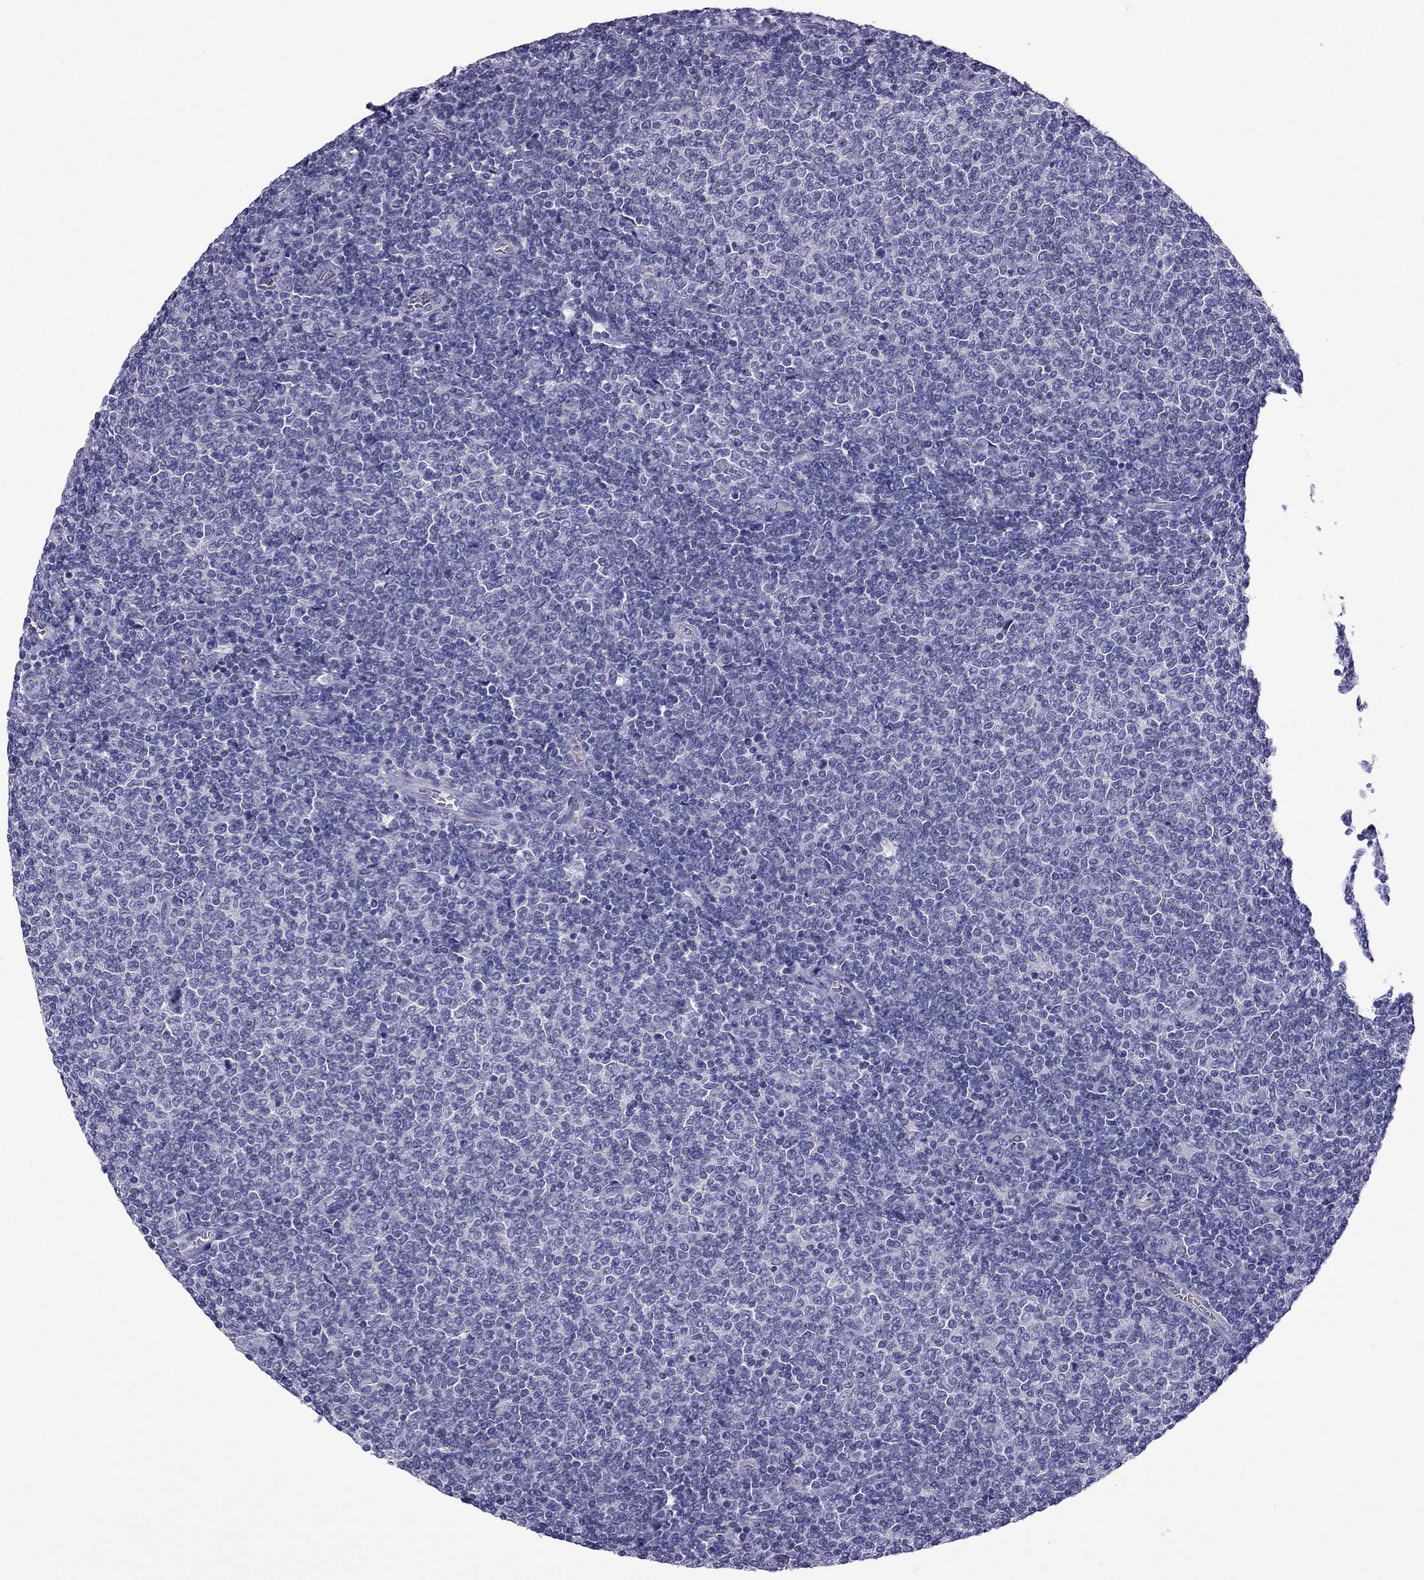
{"staining": {"intensity": "negative", "quantity": "none", "location": "none"}, "tissue": "lymphoma", "cell_type": "Tumor cells", "image_type": "cancer", "snomed": [{"axis": "morphology", "description": "Malignant lymphoma, non-Hodgkin's type, Low grade"}, {"axis": "topography", "description": "Lymph node"}], "caption": "A high-resolution image shows IHC staining of lymphoma, which exhibits no significant expression in tumor cells. Brightfield microscopy of IHC stained with DAB (brown) and hematoxylin (blue), captured at high magnification.", "gene": "GJA8", "patient": {"sex": "male", "age": 52}}